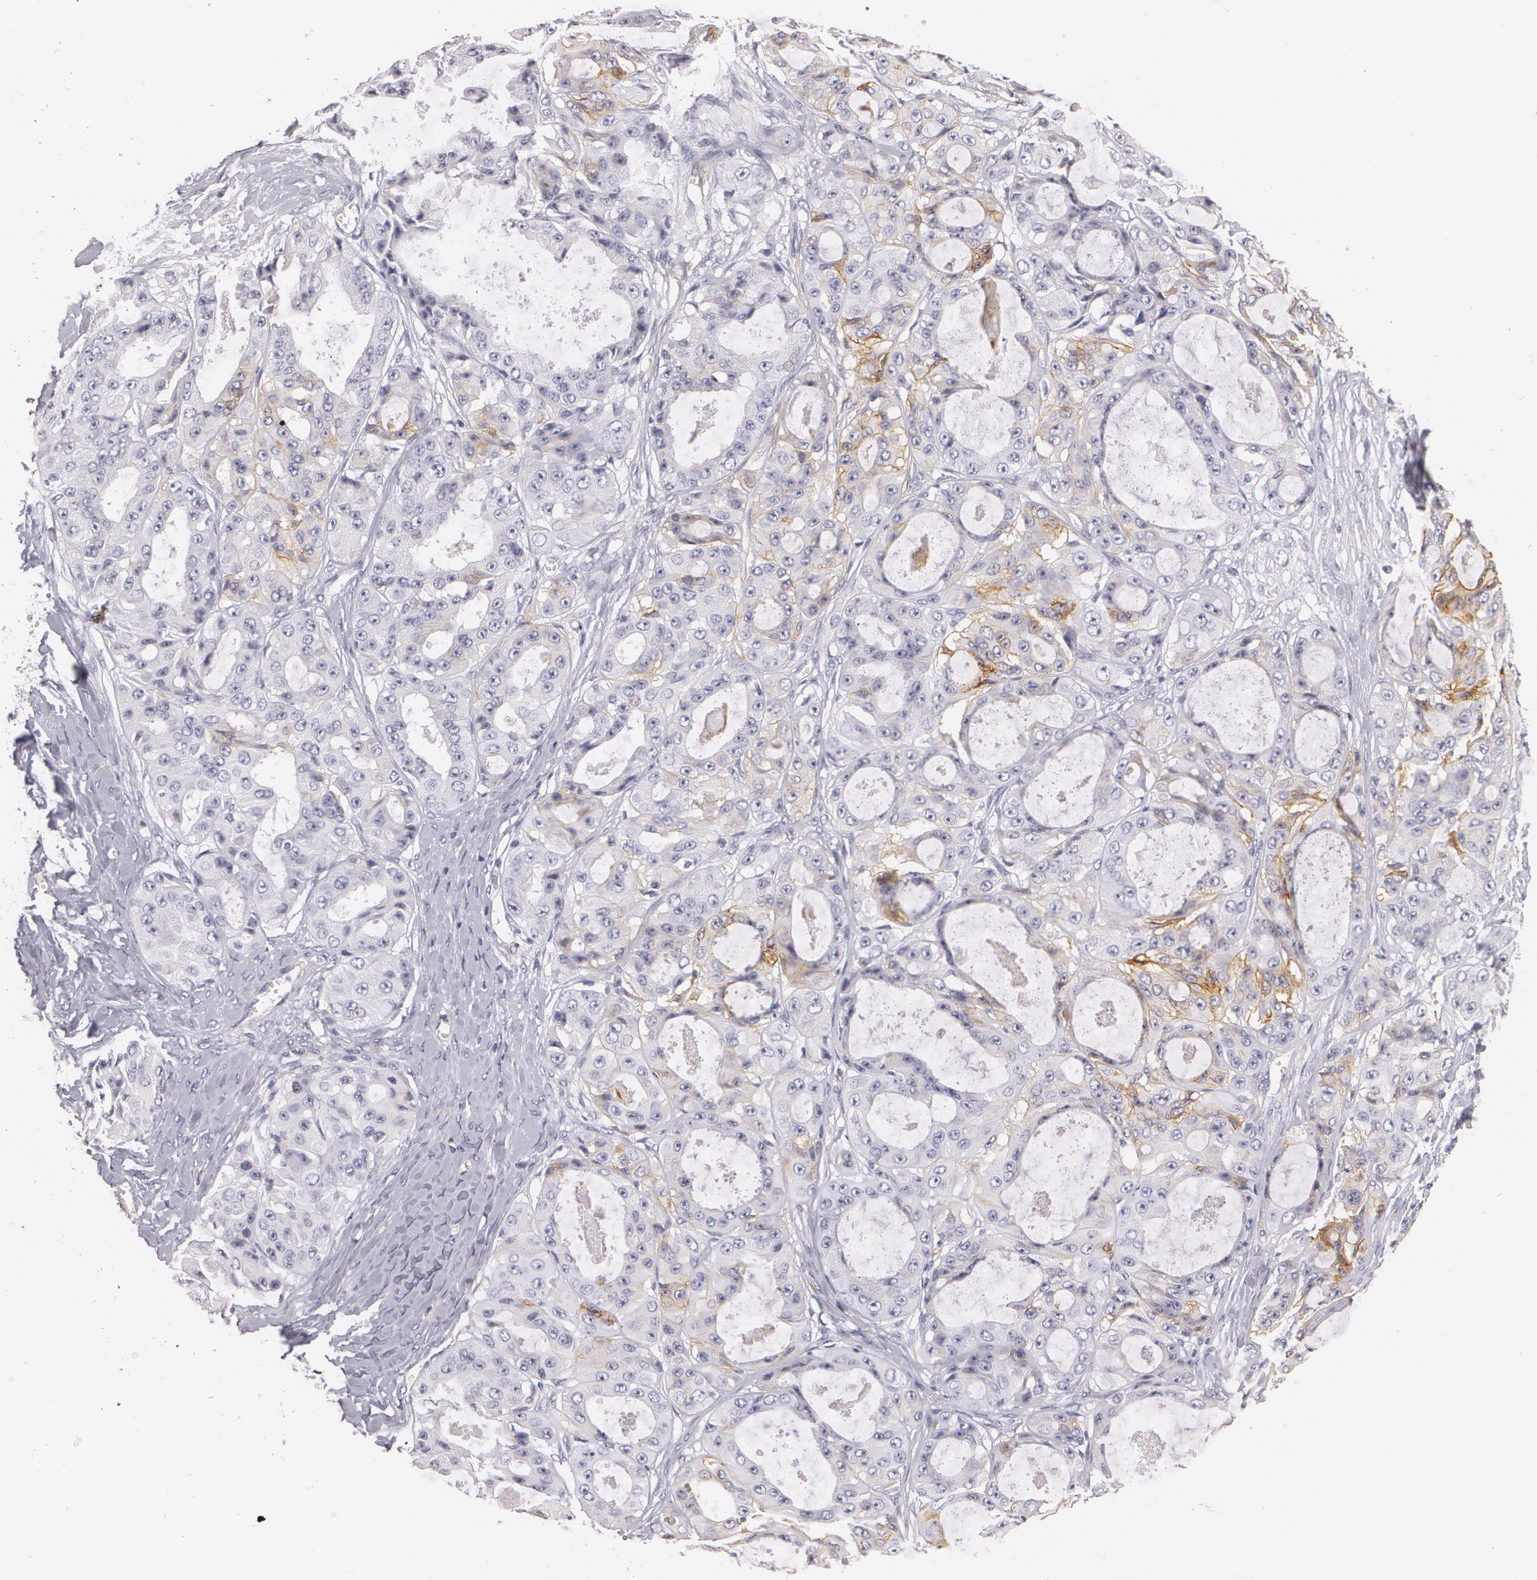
{"staining": {"intensity": "negative", "quantity": "none", "location": "none"}, "tissue": "ovarian cancer", "cell_type": "Tumor cells", "image_type": "cancer", "snomed": [{"axis": "morphology", "description": "Carcinoma, endometroid"}, {"axis": "topography", "description": "Ovary"}], "caption": "This is an immunohistochemistry histopathology image of ovarian cancer (endometroid carcinoma). There is no positivity in tumor cells.", "gene": "NGFR", "patient": {"sex": "female", "age": 61}}